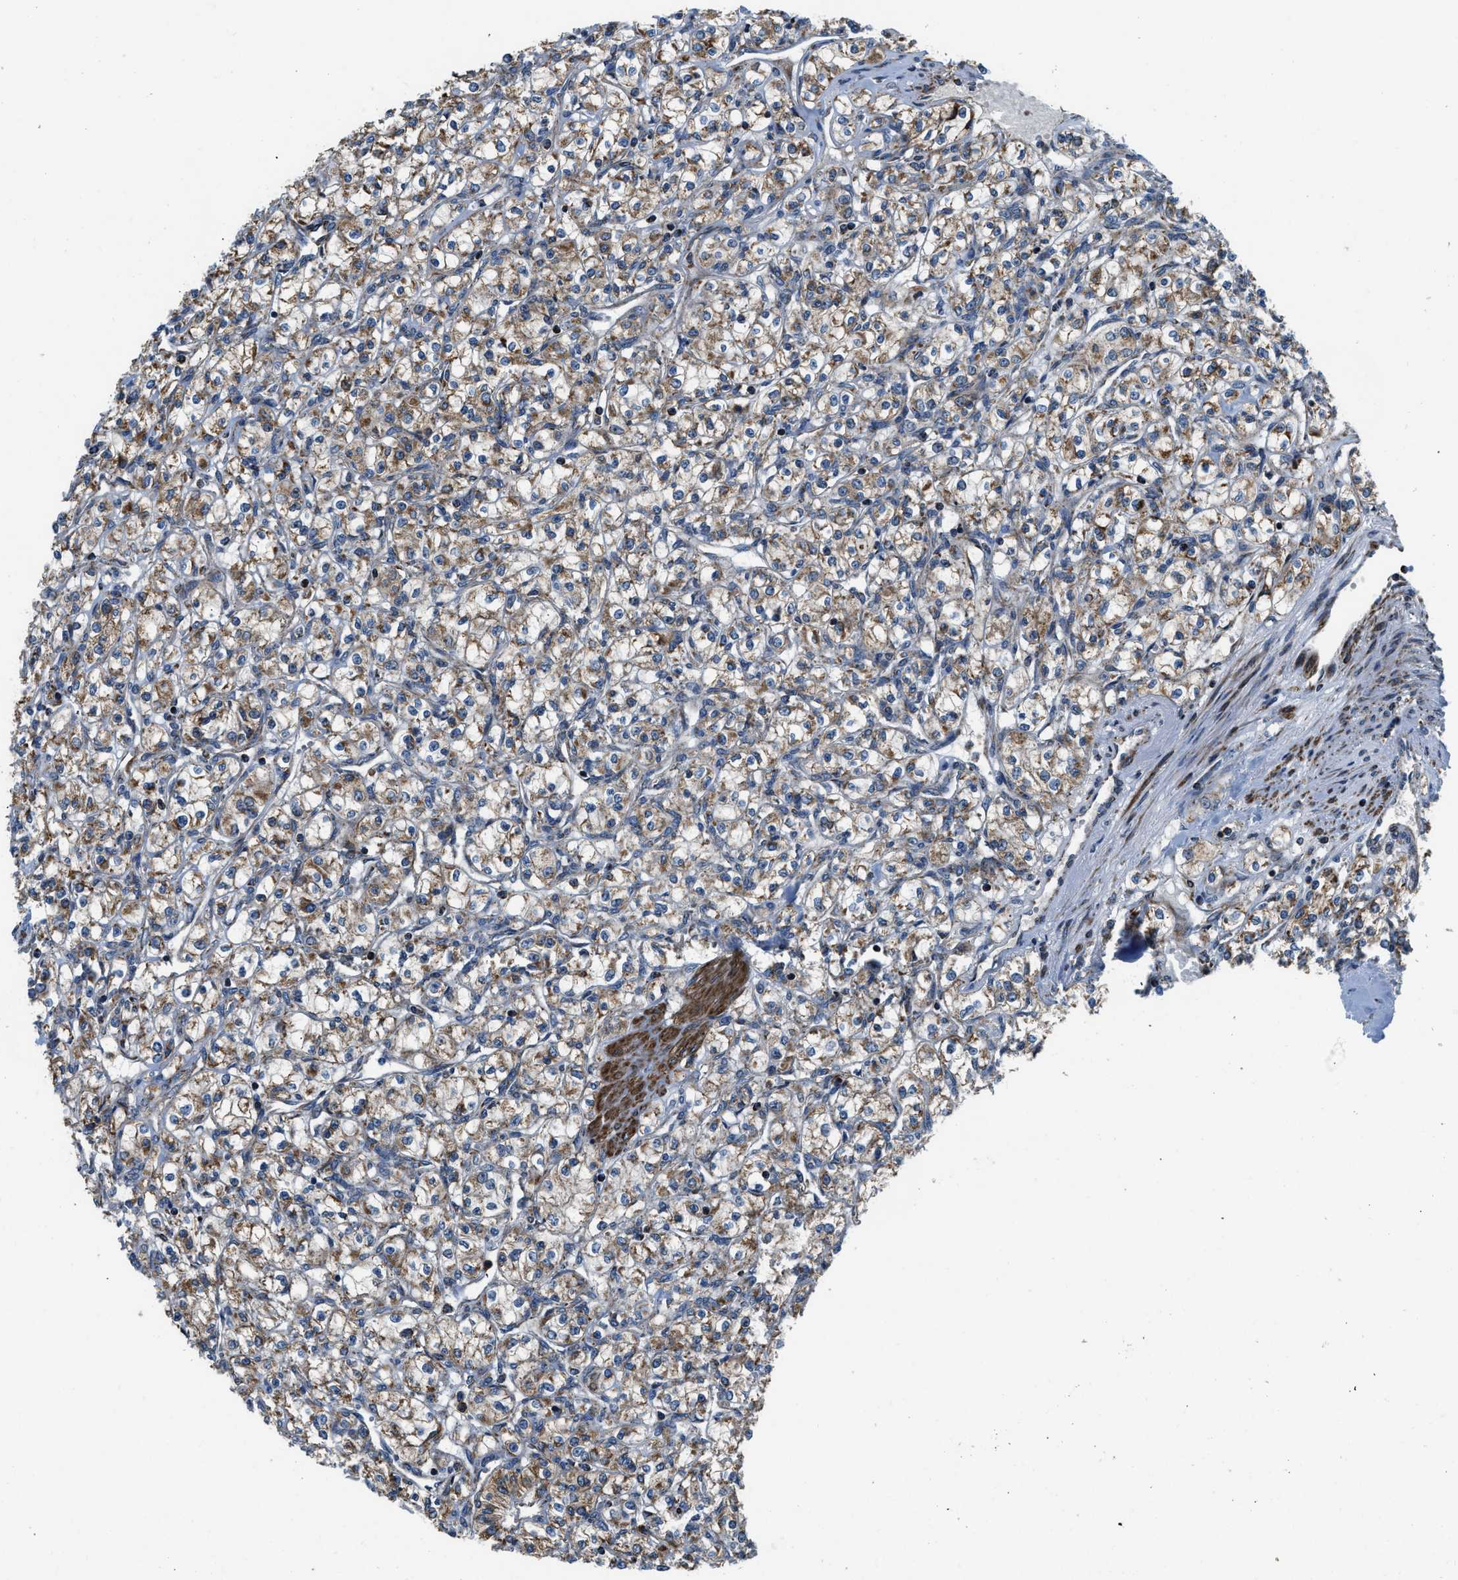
{"staining": {"intensity": "moderate", "quantity": ">75%", "location": "cytoplasmic/membranous"}, "tissue": "renal cancer", "cell_type": "Tumor cells", "image_type": "cancer", "snomed": [{"axis": "morphology", "description": "Adenocarcinoma, NOS"}, {"axis": "topography", "description": "Kidney"}], "caption": "Brown immunohistochemical staining in human adenocarcinoma (renal) demonstrates moderate cytoplasmic/membranous expression in approximately >75% of tumor cells.", "gene": "GSDME", "patient": {"sex": "male", "age": 77}}